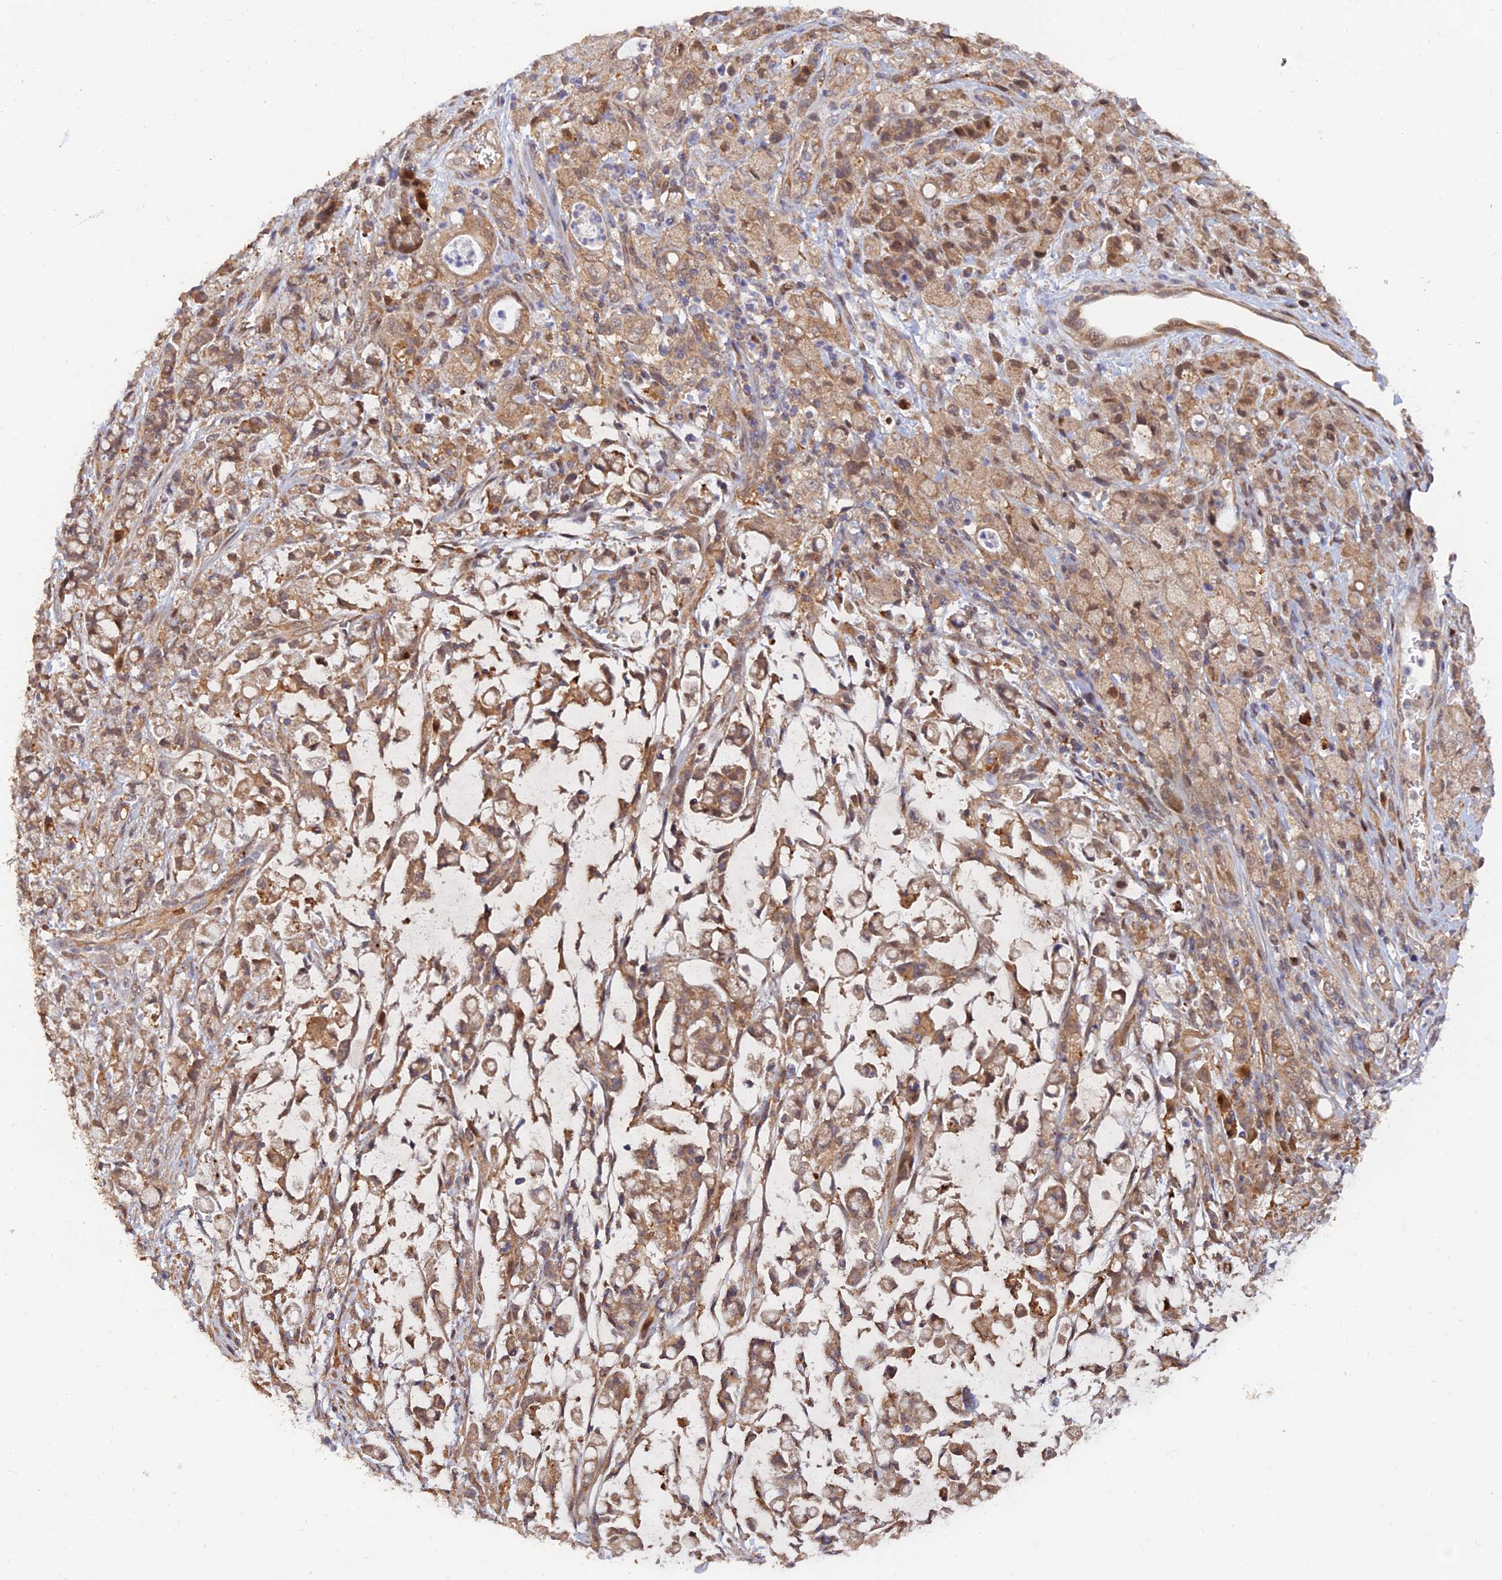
{"staining": {"intensity": "moderate", "quantity": ">75%", "location": "cytoplasmic/membranous,nuclear"}, "tissue": "stomach cancer", "cell_type": "Tumor cells", "image_type": "cancer", "snomed": [{"axis": "morphology", "description": "Adenocarcinoma, NOS"}, {"axis": "topography", "description": "Stomach"}], "caption": "There is medium levels of moderate cytoplasmic/membranous and nuclear expression in tumor cells of stomach adenocarcinoma, as demonstrated by immunohistochemical staining (brown color).", "gene": "ARL2BP", "patient": {"sex": "female", "age": 60}}